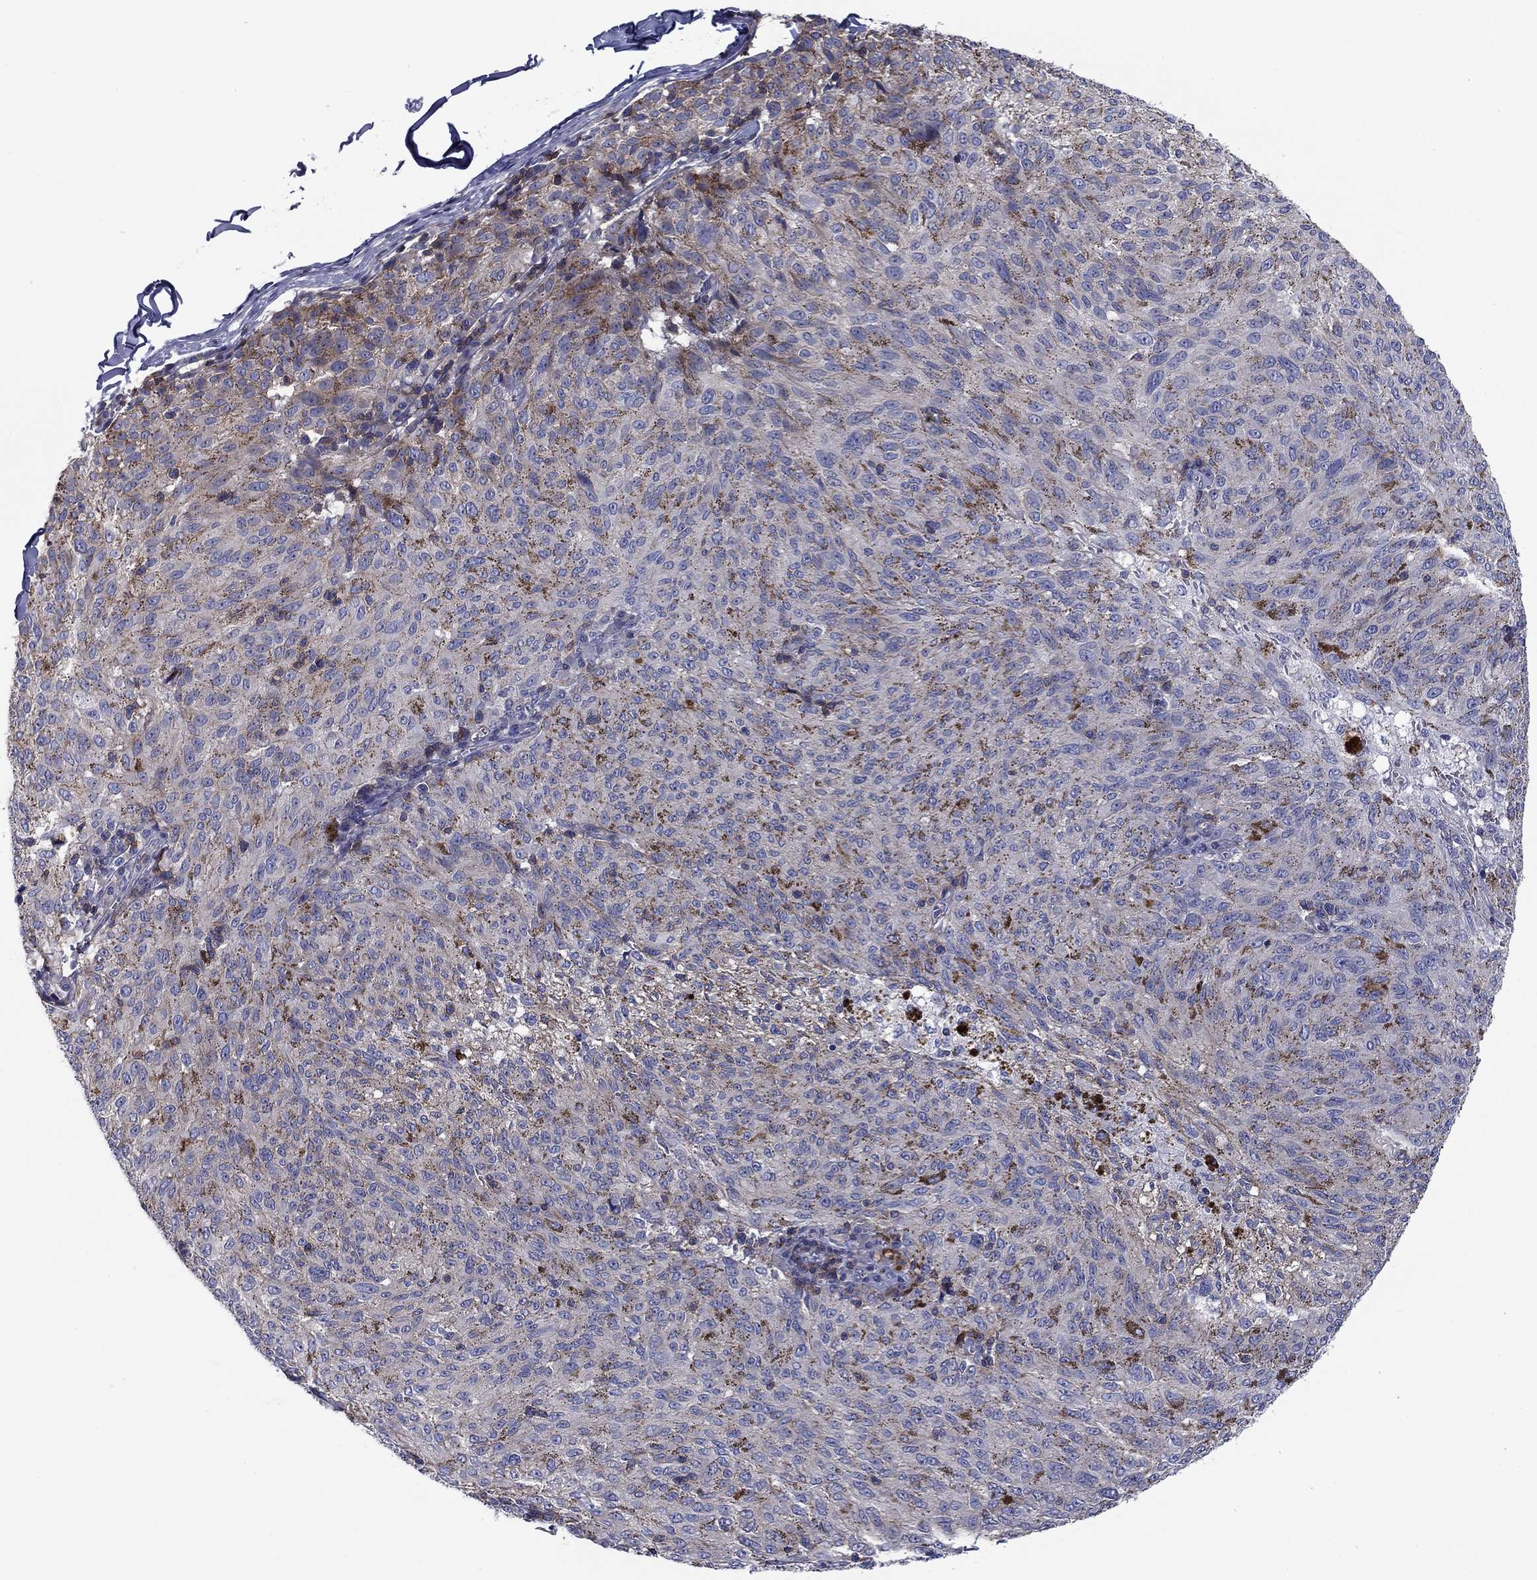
{"staining": {"intensity": "negative", "quantity": "none", "location": "none"}, "tissue": "melanoma", "cell_type": "Tumor cells", "image_type": "cancer", "snomed": [{"axis": "morphology", "description": "Malignant melanoma, NOS"}, {"axis": "topography", "description": "Skin"}], "caption": "Immunohistochemistry of human malignant melanoma reveals no staining in tumor cells.", "gene": "SIT1", "patient": {"sex": "female", "age": 72}}